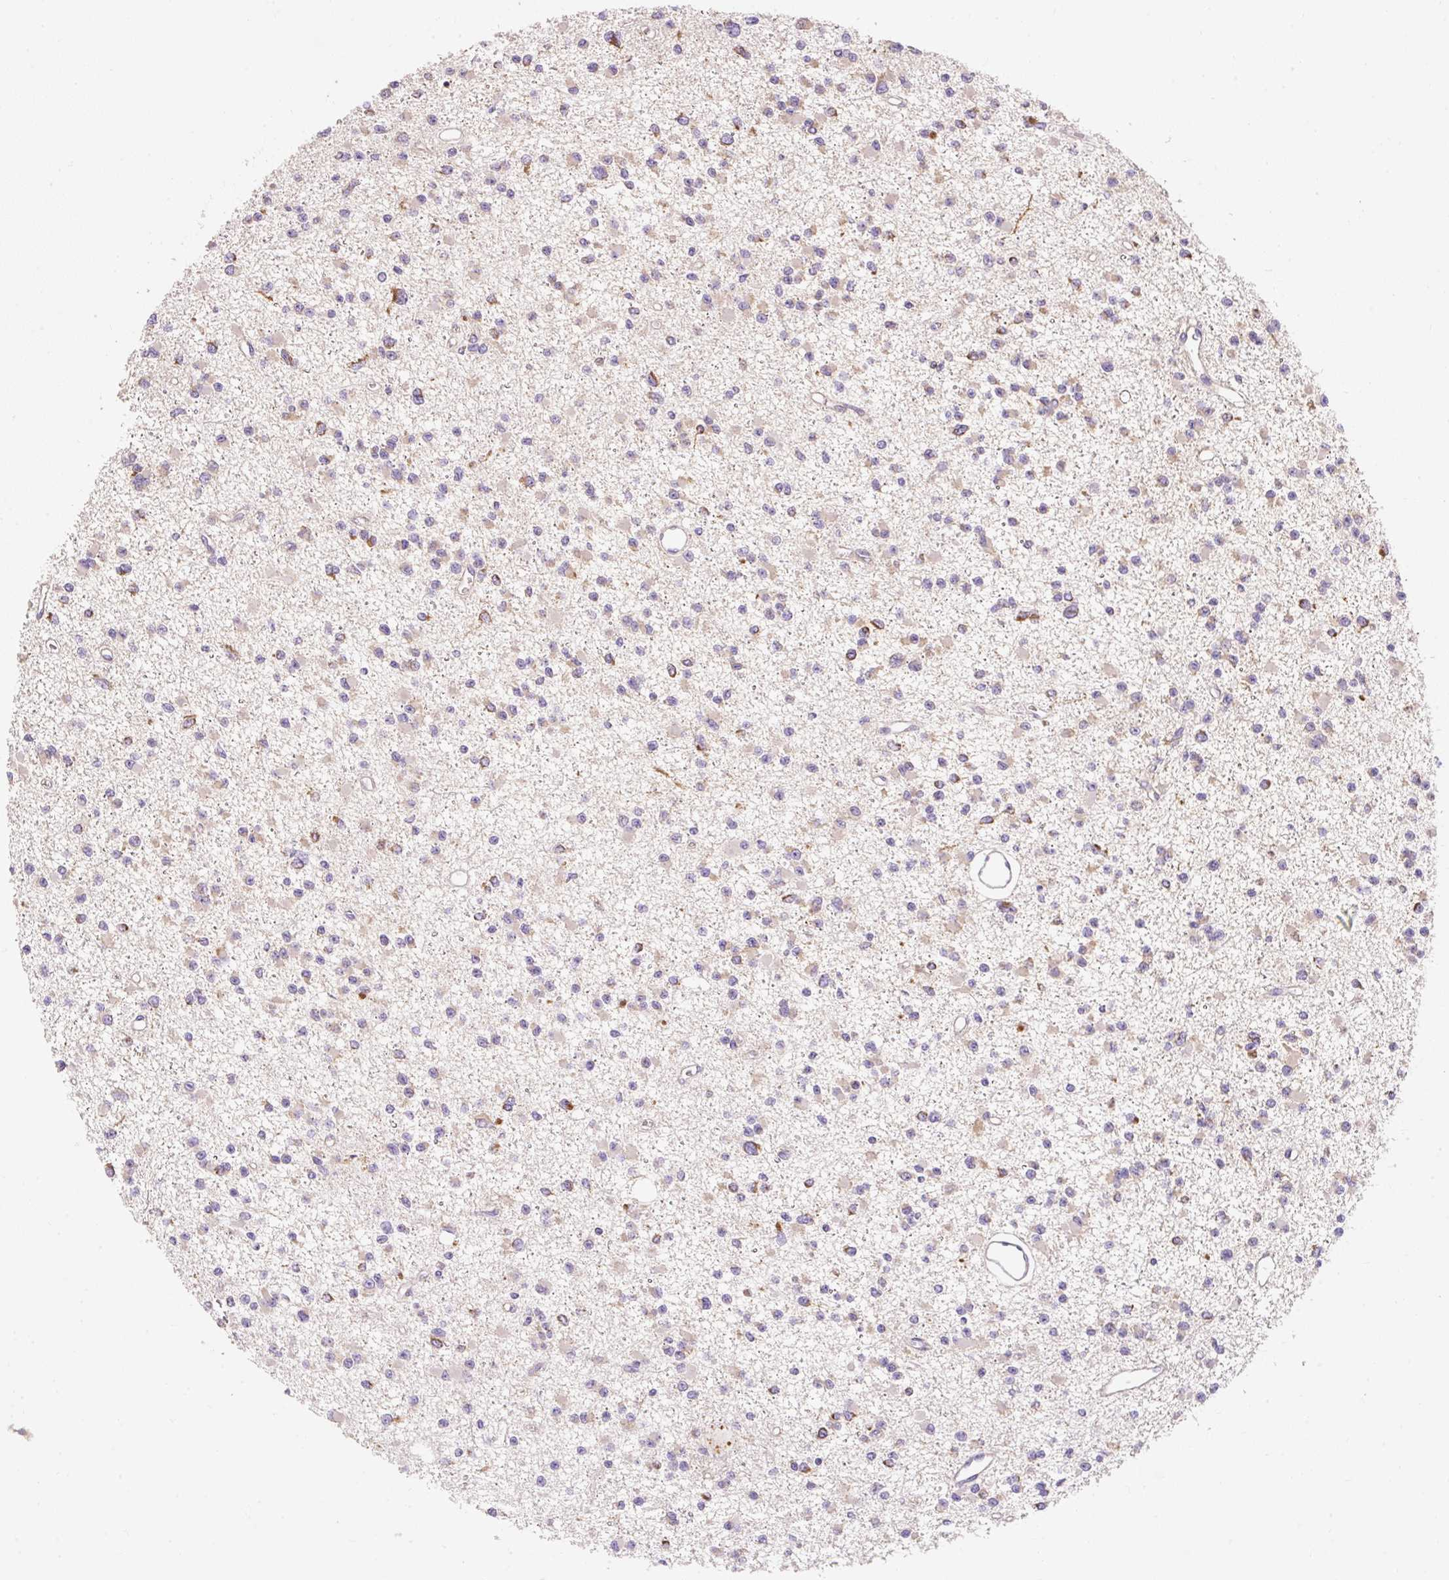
{"staining": {"intensity": "moderate", "quantity": "<25%", "location": "cytoplasmic/membranous"}, "tissue": "glioma", "cell_type": "Tumor cells", "image_type": "cancer", "snomed": [{"axis": "morphology", "description": "Glioma, malignant, Low grade"}, {"axis": "topography", "description": "Brain"}], "caption": "Immunohistochemistry (DAB (3,3'-diaminobenzidine)) staining of glioma reveals moderate cytoplasmic/membranous protein staining in about <25% of tumor cells.", "gene": "PMAIP1", "patient": {"sex": "female", "age": 22}}